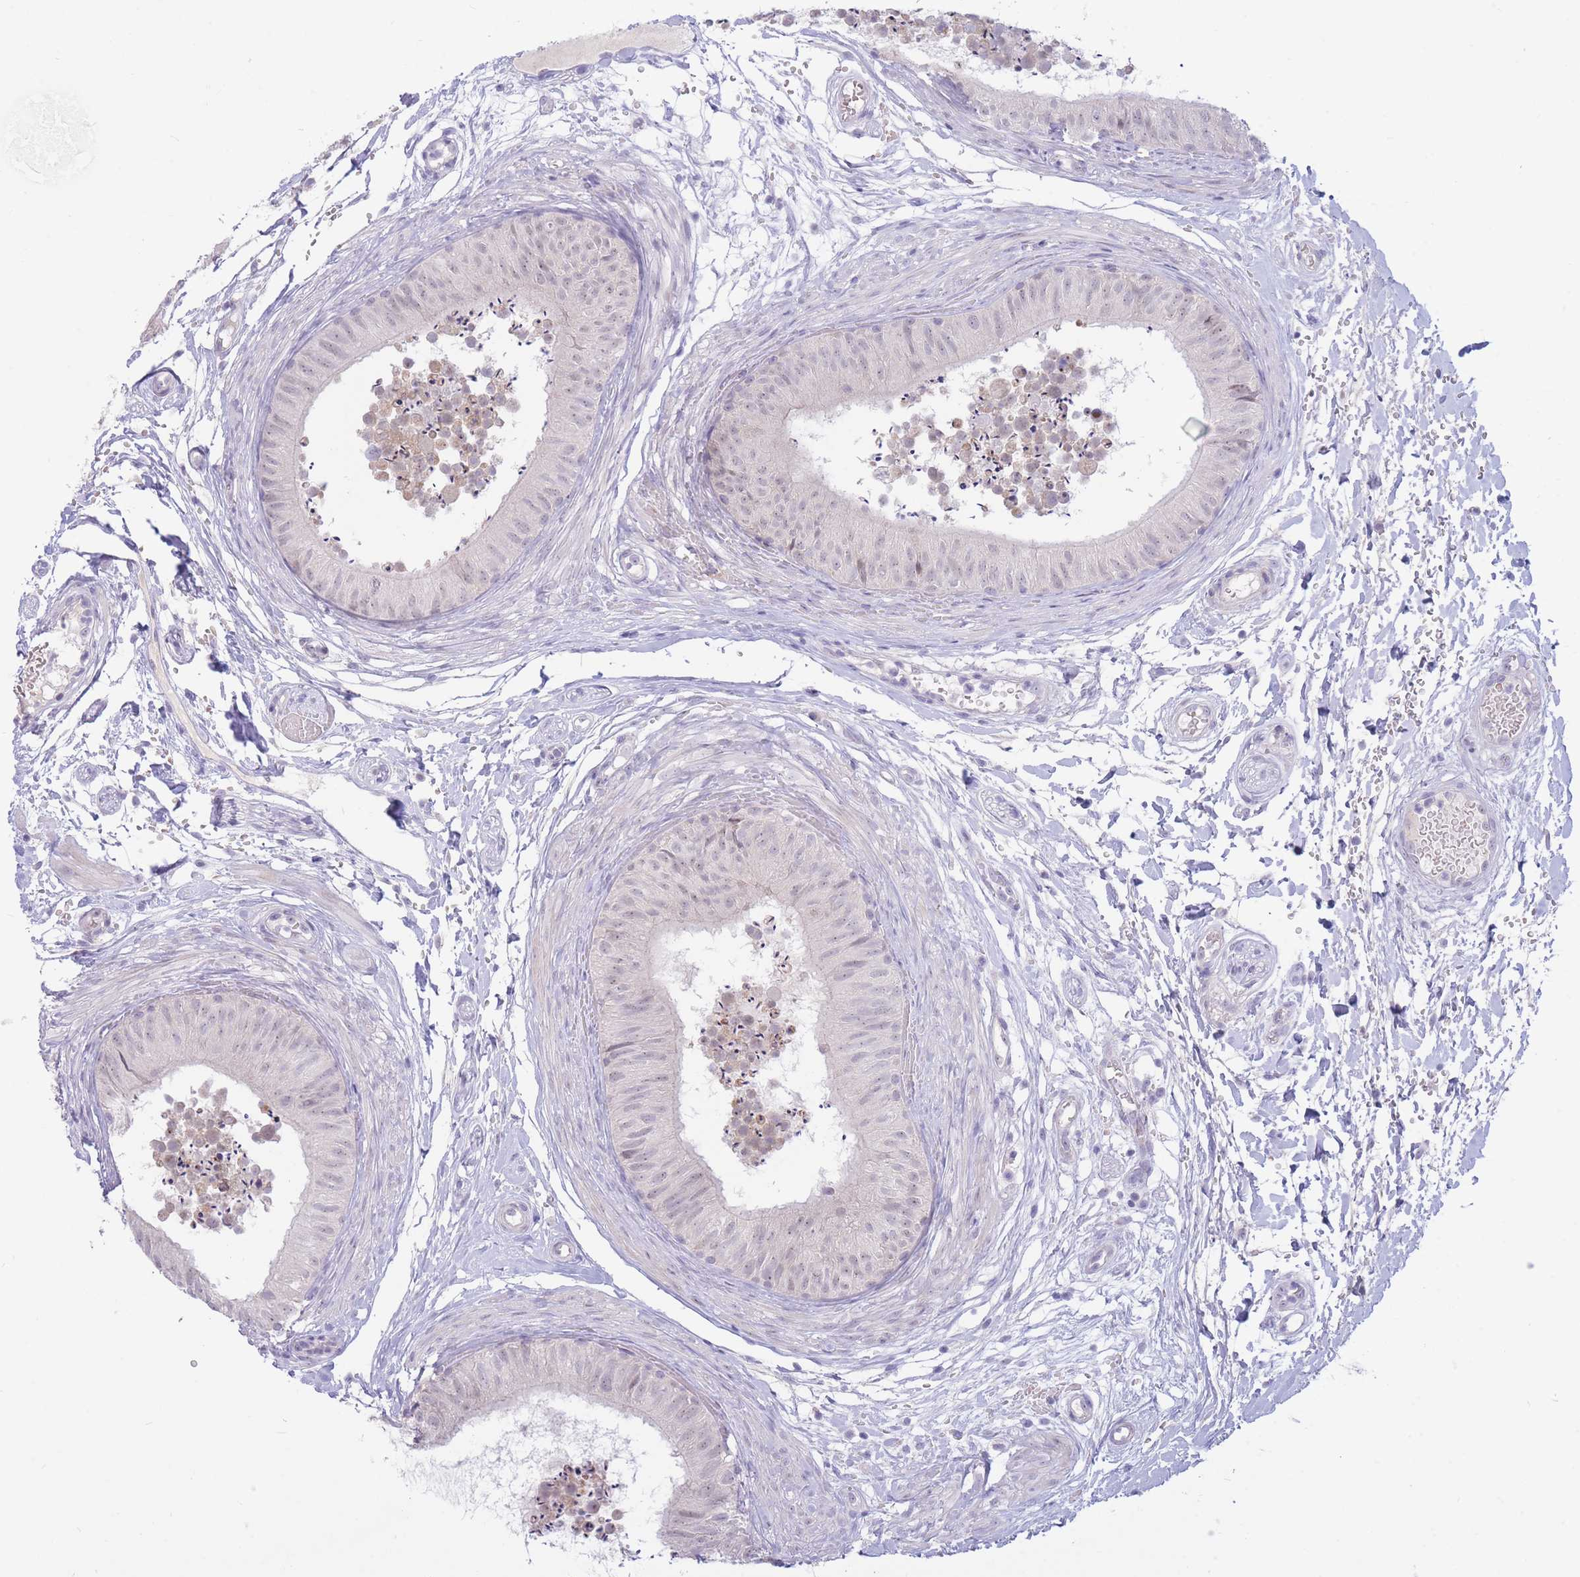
{"staining": {"intensity": "weak", "quantity": "<25%", "location": "nuclear"}, "tissue": "epididymis", "cell_type": "Glandular cells", "image_type": "normal", "snomed": [{"axis": "morphology", "description": "Normal tissue, NOS"}, {"axis": "topography", "description": "Epididymis"}], "caption": "This is an IHC photomicrograph of benign human epididymis. There is no expression in glandular cells.", "gene": "FBXO46", "patient": {"sex": "male", "age": 15}}